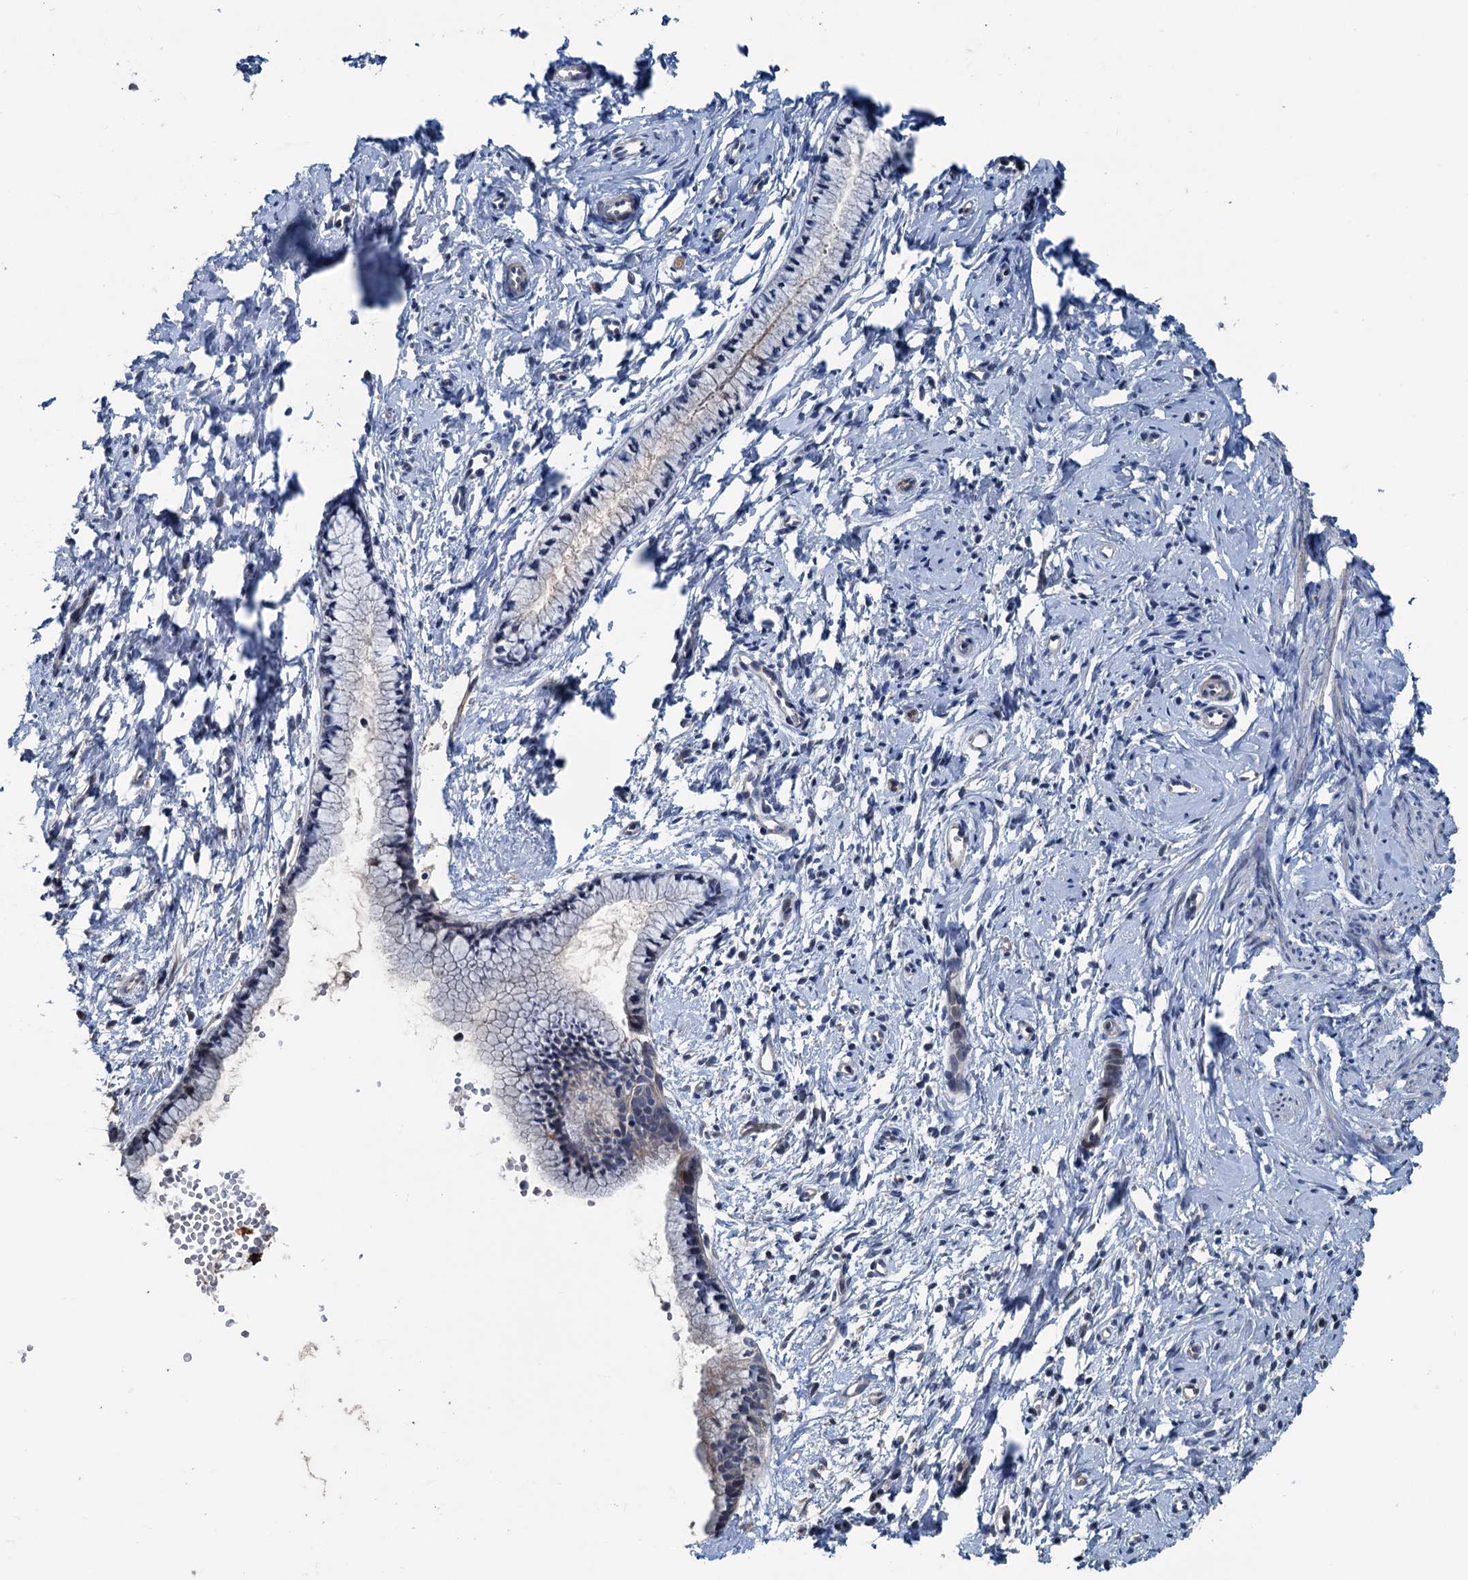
{"staining": {"intensity": "negative", "quantity": "none", "location": "none"}, "tissue": "cervix", "cell_type": "Glandular cells", "image_type": "normal", "snomed": [{"axis": "morphology", "description": "Normal tissue, NOS"}, {"axis": "topography", "description": "Cervix"}], "caption": "A high-resolution micrograph shows immunohistochemistry staining of benign cervix, which reveals no significant positivity in glandular cells.", "gene": "TEDC1", "patient": {"sex": "female", "age": 57}}